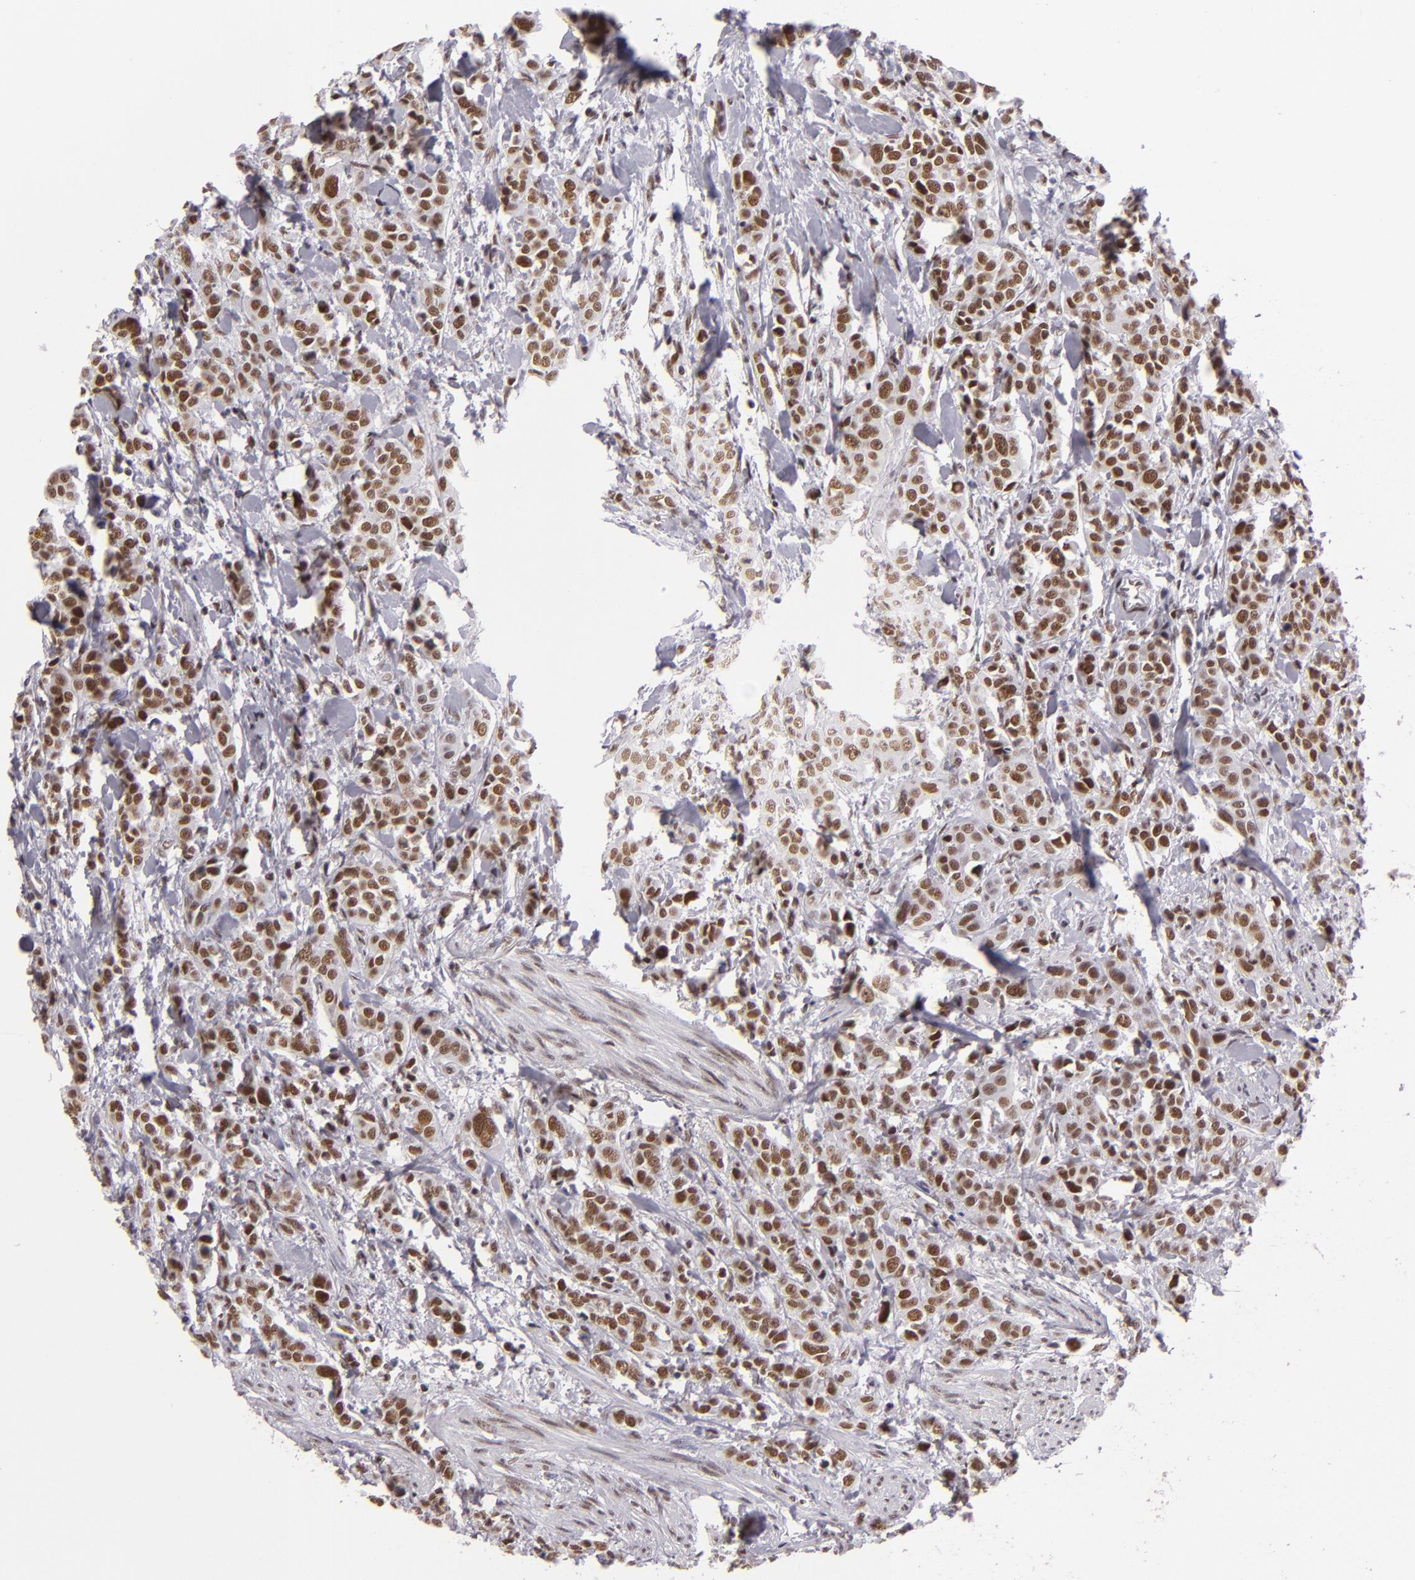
{"staining": {"intensity": "moderate", "quantity": ">75%", "location": "nuclear"}, "tissue": "urothelial cancer", "cell_type": "Tumor cells", "image_type": "cancer", "snomed": [{"axis": "morphology", "description": "Urothelial carcinoma, High grade"}, {"axis": "topography", "description": "Urinary bladder"}], "caption": "Urothelial cancer stained with a brown dye demonstrates moderate nuclear positive staining in approximately >75% of tumor cells.", "gene": "BRD8", "patient": {"sex": "male", "age": 56}}